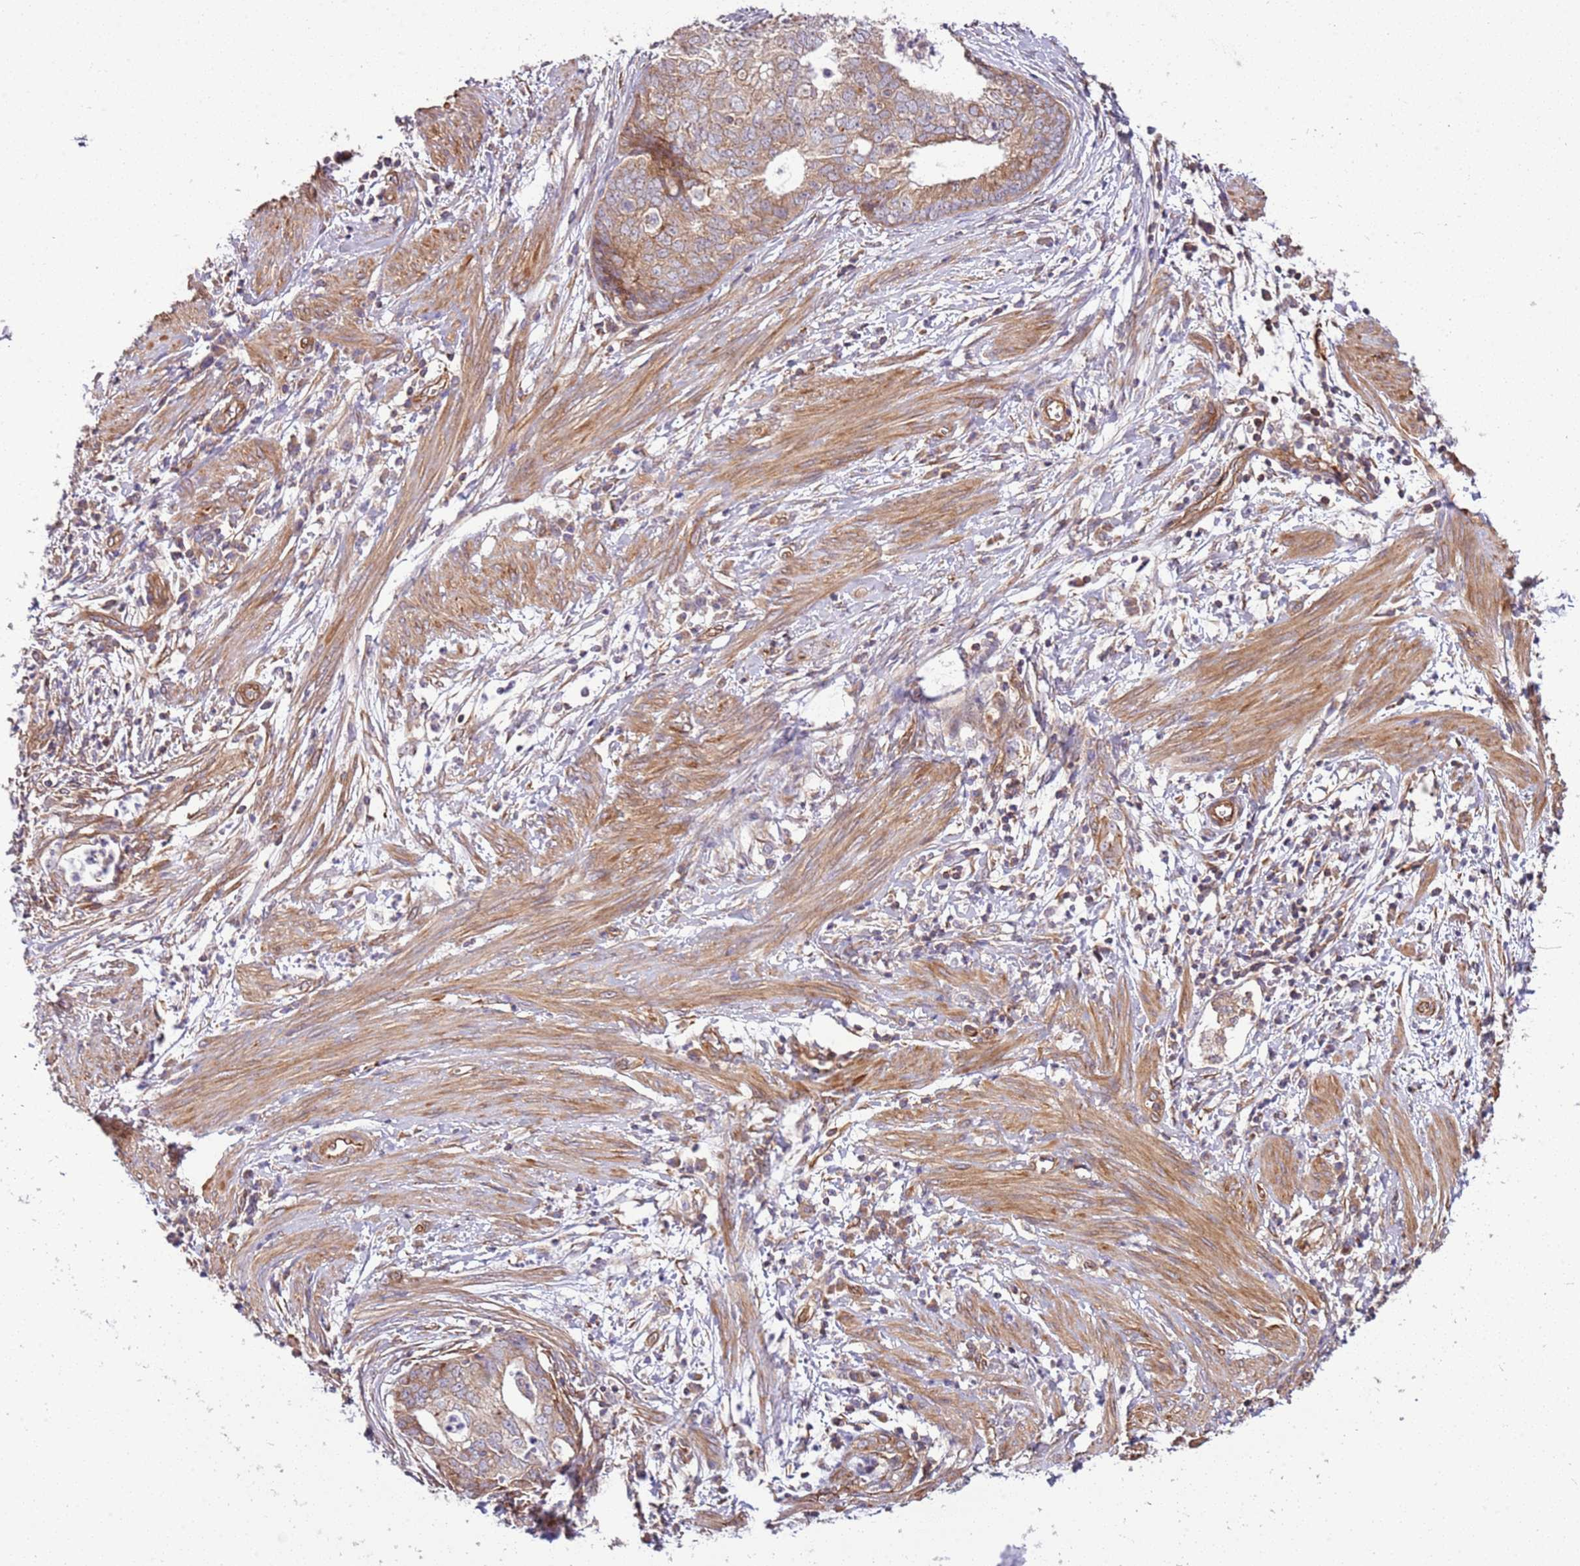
{"staining": {"intensity": "moderate", "quantity": ">75%", "location": "cytoplasmic/membranous"}, "tissue": "endometrial cancer", "cell_type": "Tumor cells", "image_type": "cancer", "snomed": [{"axis": "morphology", "description": "Adenocarcinoma, NOS"}, {"axis": "topography", "description": "Endometrium"}], "caption": "IHC photomicrograph of neoplastic tissue: endometrial adenocarcinoma stained using immunohistochemistry (IHC) displays medium levels of moderate protein expression localized specifically in the cytoplasmic/membranous of tumor cells, appearing as a cytoplasmic/membranous brown color.", "gene": "GNL1", "patient": {"sex": "female", "age": 68}}